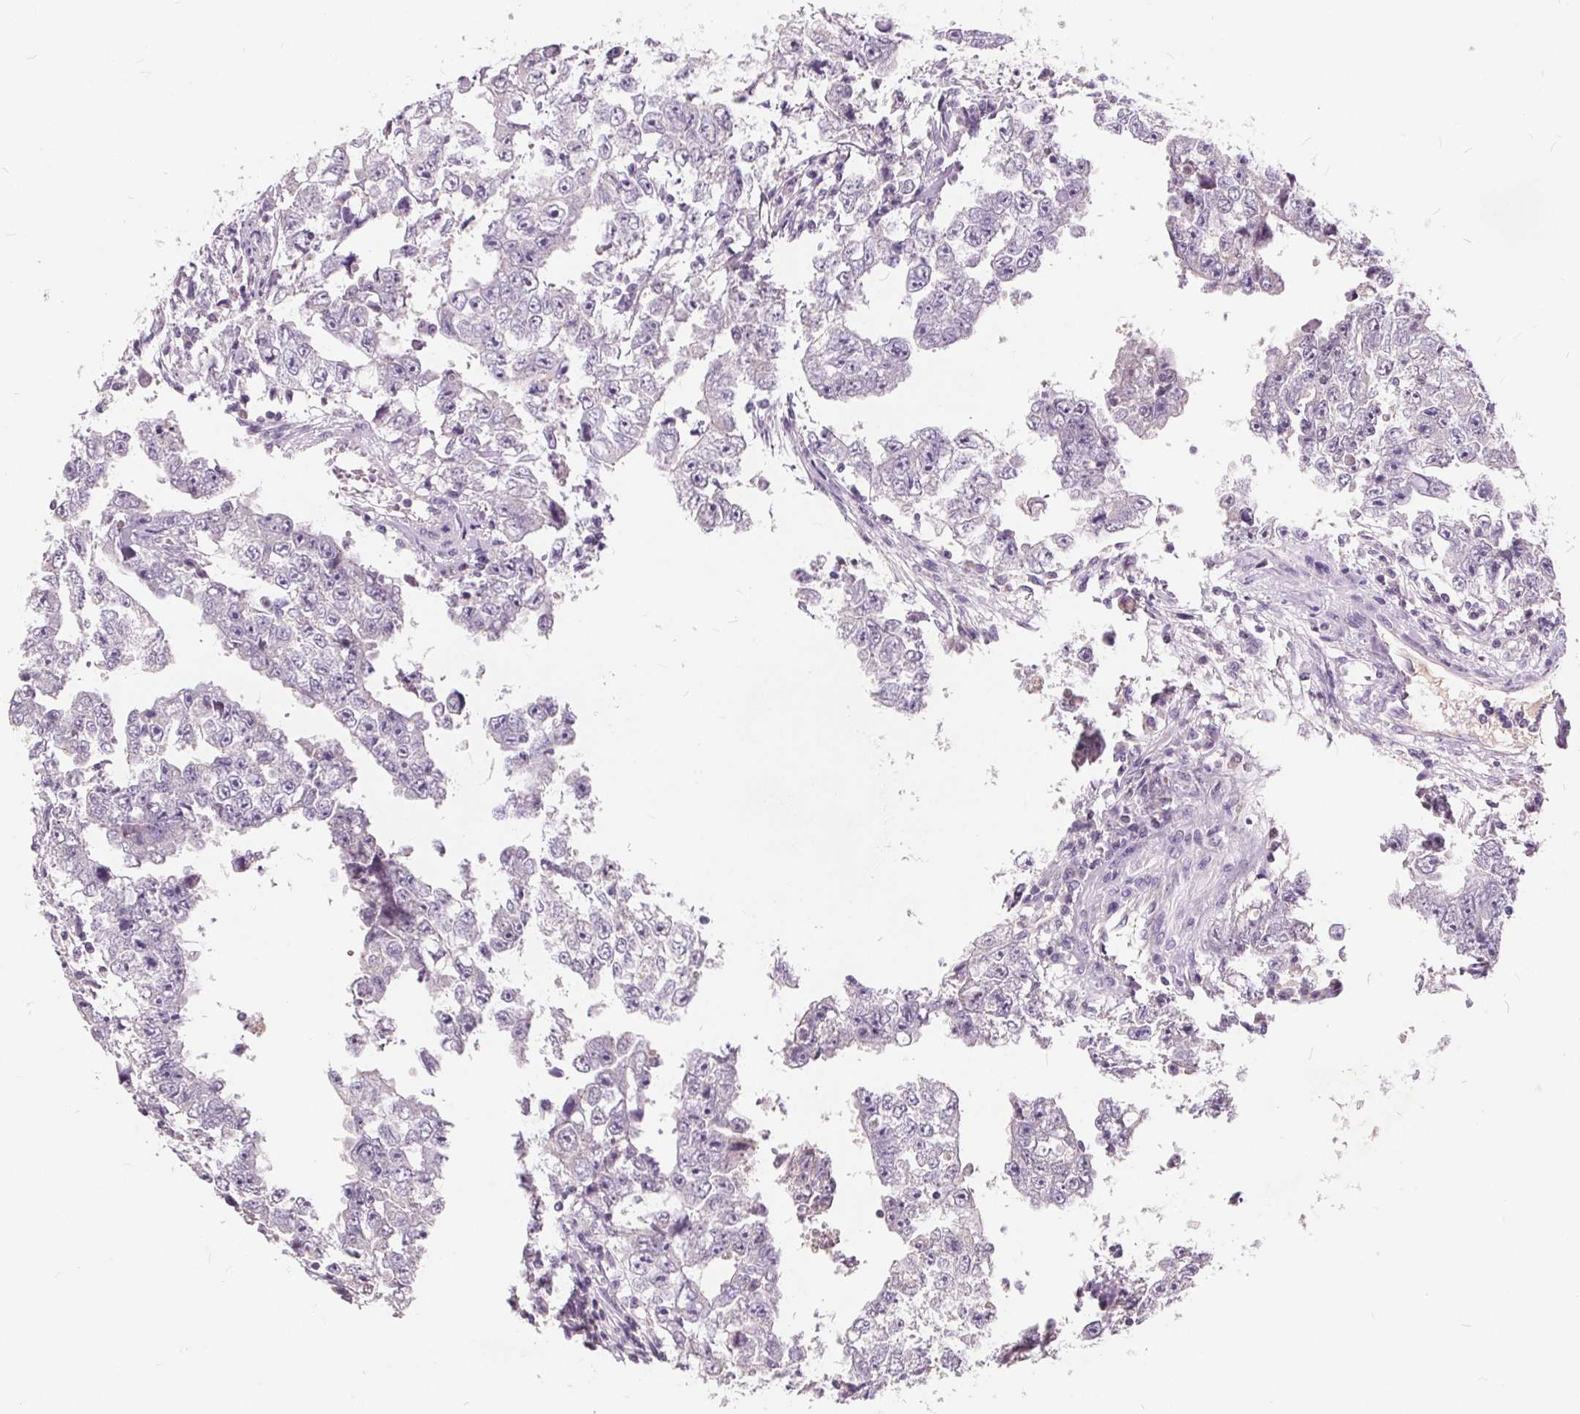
{"staining": {"intensity": "negative", "quantity": "none", "location": "none"}, "tissue": "testis cancer", "cell_type": "Tumor cells", "image_type": "cancer", "snomed": [{"axis": "morphology", "description": "Carcinoma, Embryonal, NOS"}, {"axis": "topography", "description": "Testis"}], "caption": "DAB (3,3'-diaminobenzidine) immunohistochemical staining of embryonal carcinoma (testis) exhibits no significant expression in tumor cells.", "gene": "PLA2G2E", "patient": {"sex": "male", "age": 36}}